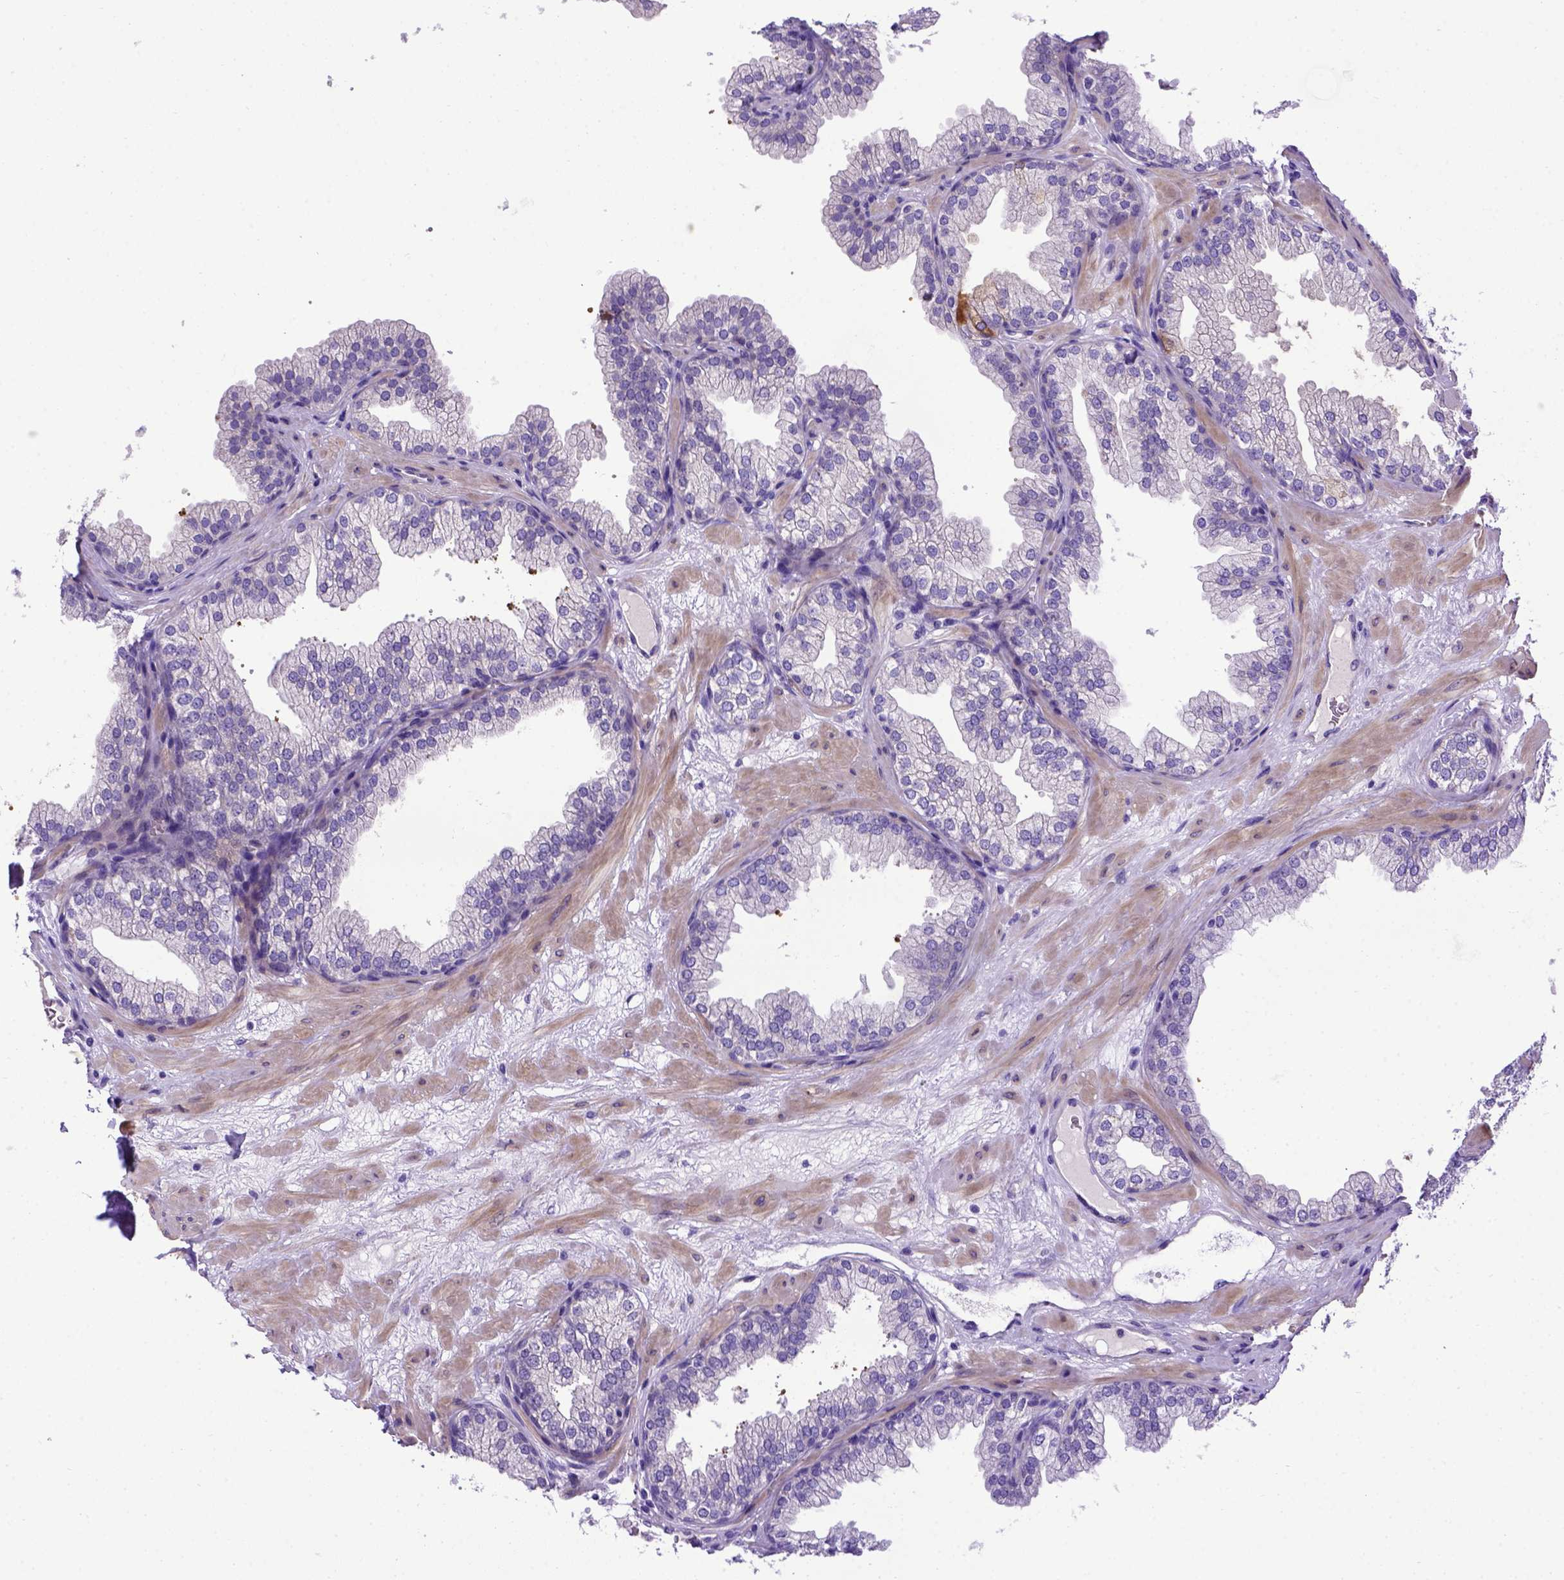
{"staining": {"intensity": "negative", "quantity": "none", "location": "none"}, "tissue": "prostate", "cell_type": "Glandular cells", "image_type": "normal", "snomed": [{"axis": "morphology", "description": "Normal tissue, NOS"}, {"axis": "topography", "description": "Prostate"}], "caption": "Immunohistochemistry (IHC) photomicrograph of normal prostate: human prostate stained with DAB exhibits no significant protein positivity in glandular cells.", "gene": "ADAM12", "patient": {"sex": "male", "age": 37}}